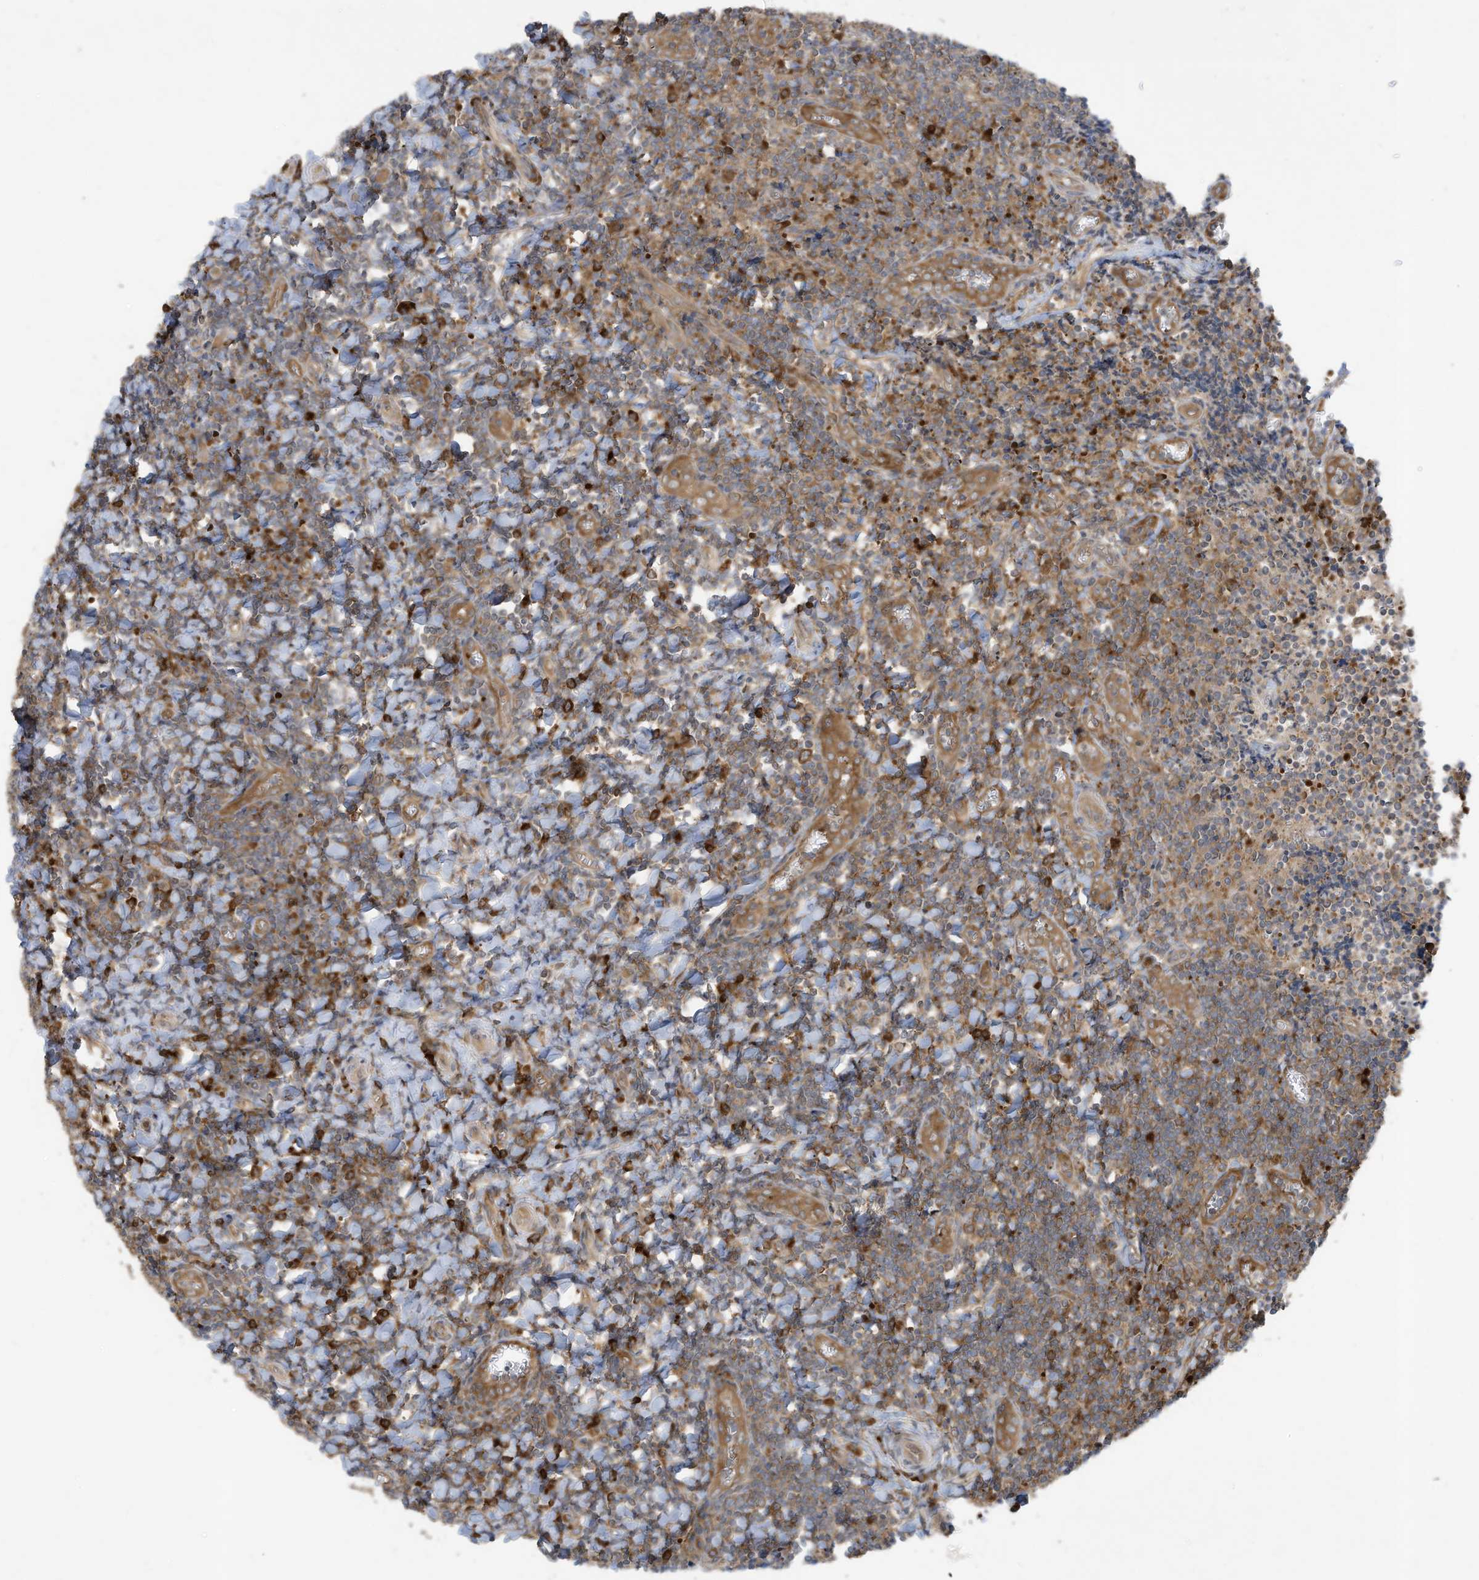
{"staining": {"intensity": "strong", "quantity": "25%-75%", "location": "cytoplasmic/membranous"}, "tissue": "tonsil", "cell_type": "Germinal center cells", "image_type": "normal", "snomed": [{"axis": "morphology", "description": "Normal tissue, NOS"}, {"axis": "topography", "description": "Tonsil"}], "caption": "Protein expression analysis of benign tonsil demonstrates strong cytoplasmic/membranous positivity in approximately 25%-75% of germinal center cells.", "gene": "USE1", "patient": {"sex": "male", "age": 27}}